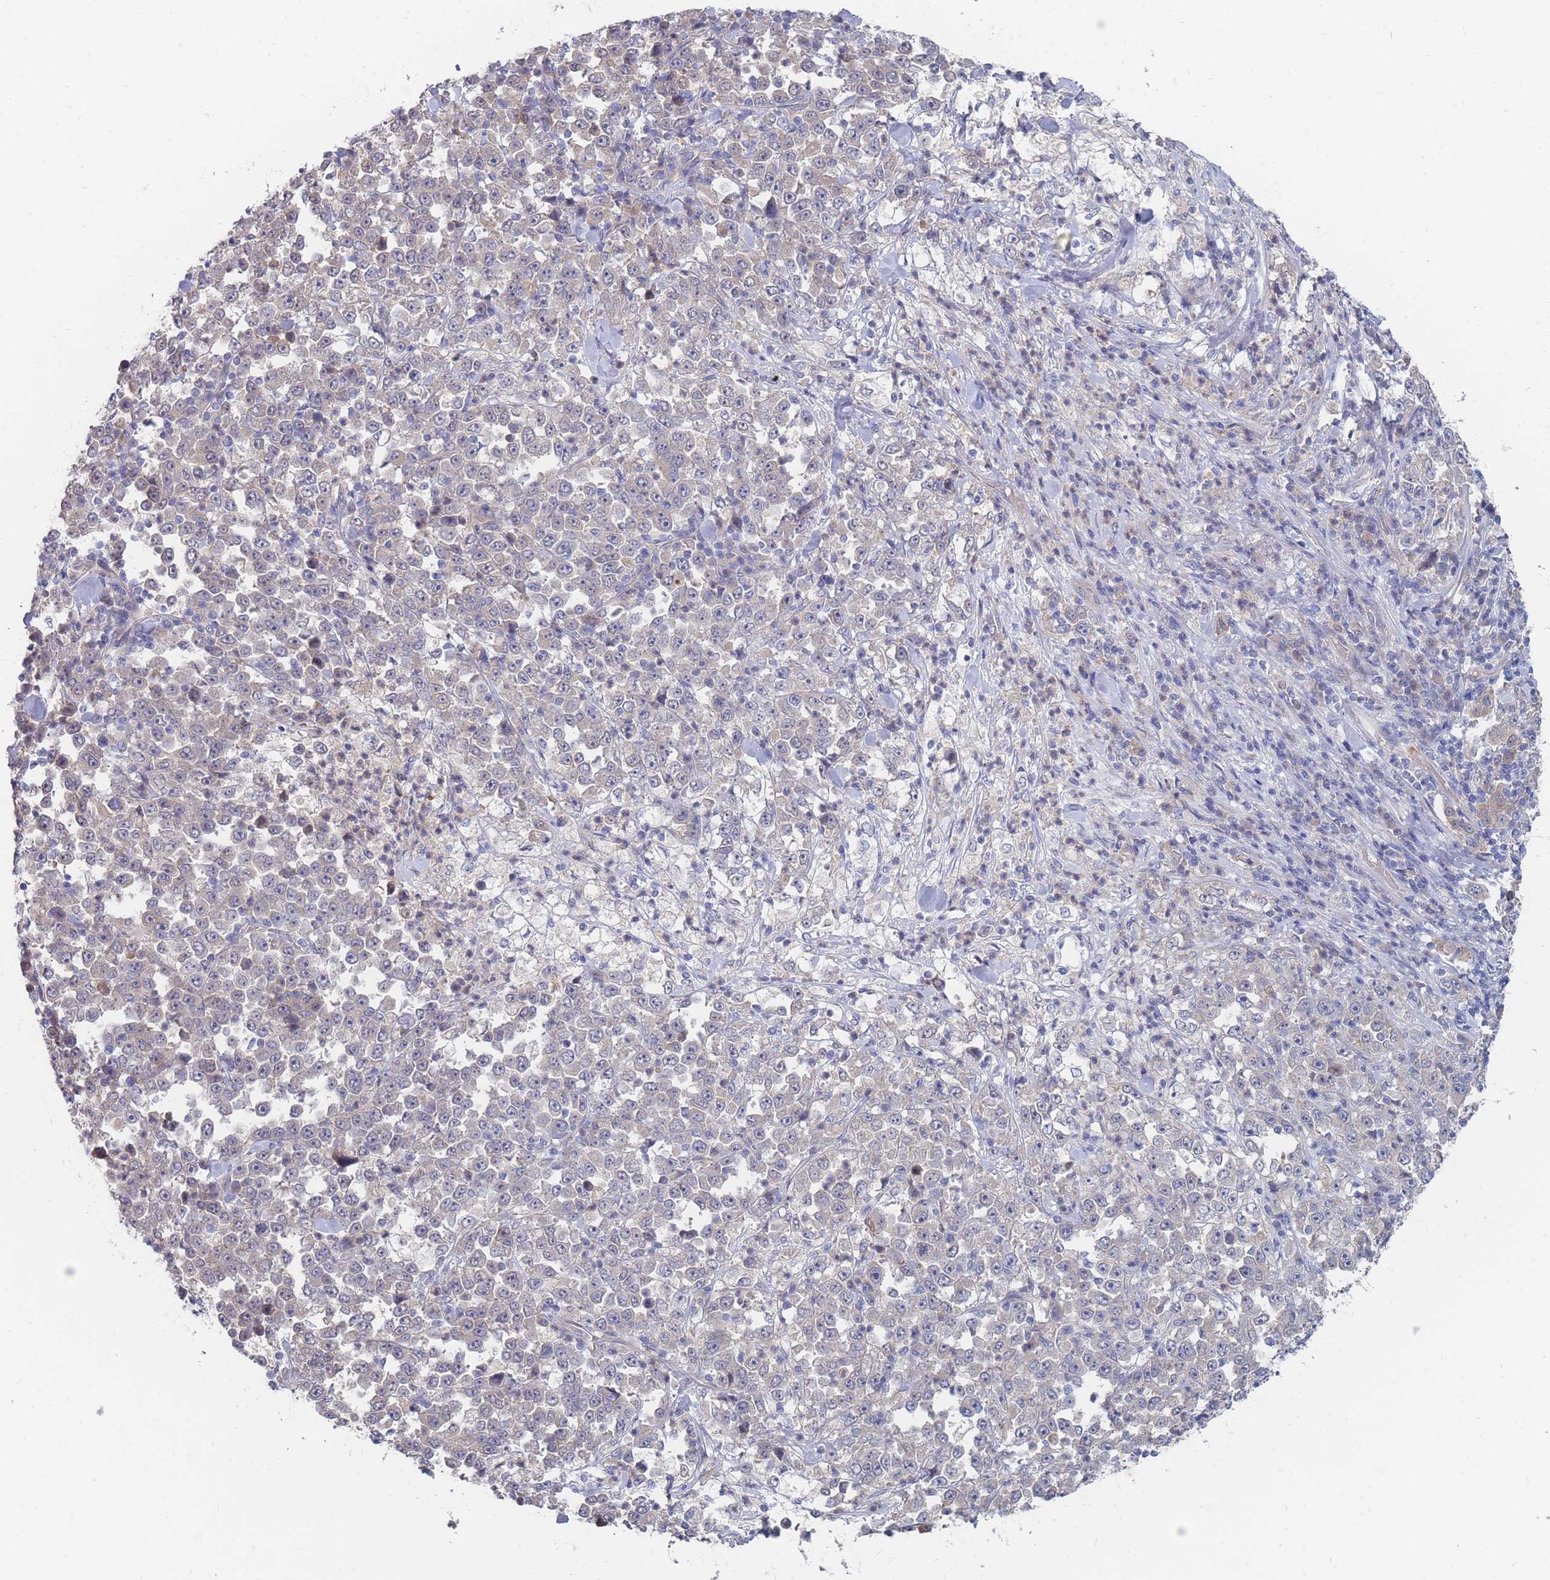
{"staining": {"intensity": "weak", "quantity": "<25%", "location": "cytoplasmic/membranous"}, "tissue": "stomach cancer", "cell_type": "Tumor cells", "image_type": "cancer", "snomed": [{"axis": "morphology", "description": "Normal tissue, NOS"}, {"axis": "morphology", "description": "Adenocarcinoma, NOS"}, {"axis": "topography", "description": "Stomach, upper"}, {"axis": "topography", "description": "Stomach"}], "caption": "A high-resolution image shows IHC staining of stomach adenocarcinoma, which shows no significant positivity in tumor cells. (DAB (3,3'-diaminobenzidine) immunohistochemistry, high magnification).", "gene": "NUB1", "patient": {"sex": "male", "age": 59}}